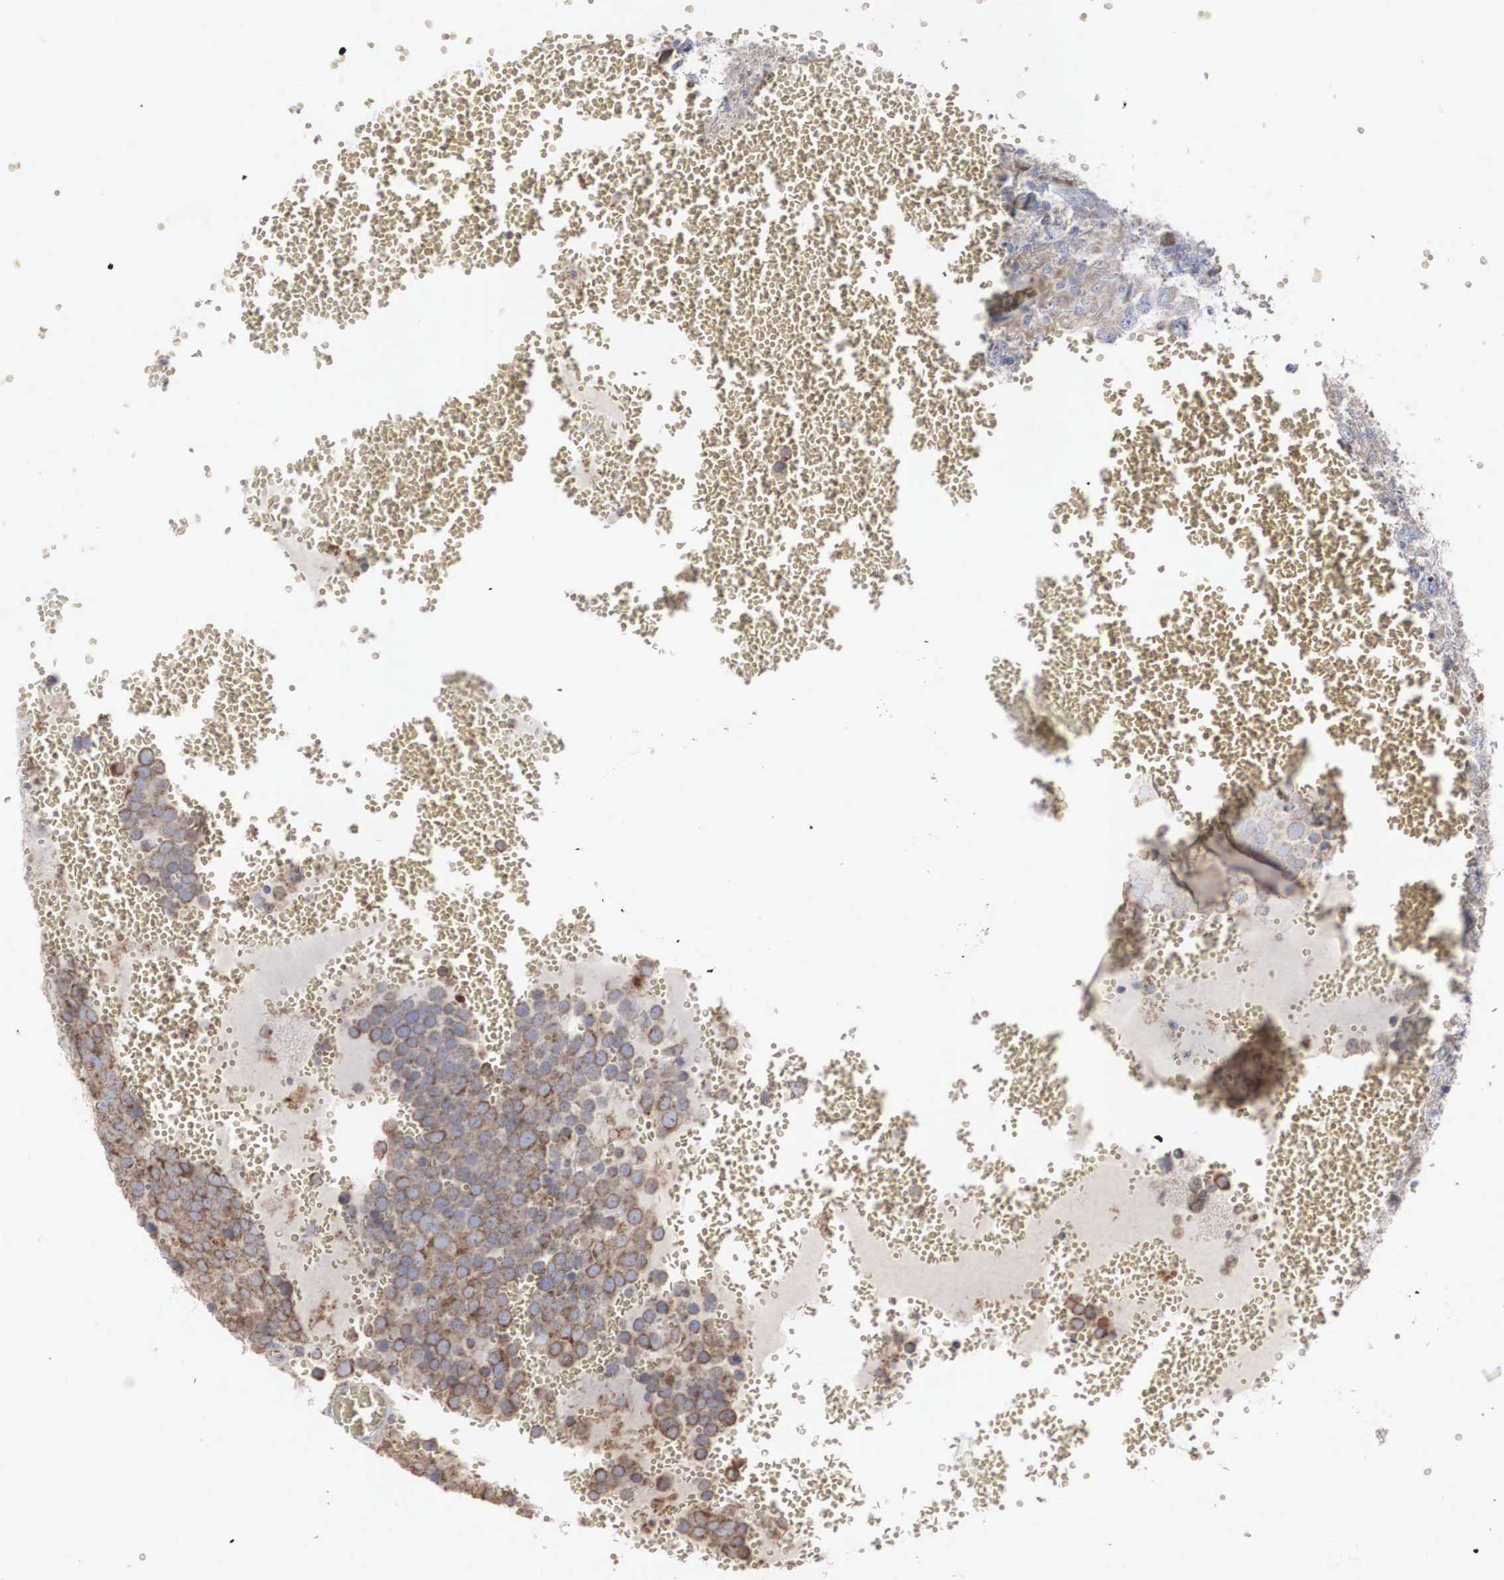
{"staining": {"intensity": "moderate", "quantity": ">75%", "location": "cytoplasmic/membranous"}, "tissue": "testis cancer", "cell_type": "Tumor cells", "image_type": "cancer", "snomed": [{"axis": "morphology", "description": "Seminoma, NOS"}, {"axis": "topography", "description": "Testis"}], "caption": "This is an image of IHC staining of testis cancer (seminoma), which shows moderate staining in the cytoplasmic/membranous of tumor cells.", "gene": "MIA2", "patient": {"sex": "male", "age": 71}}